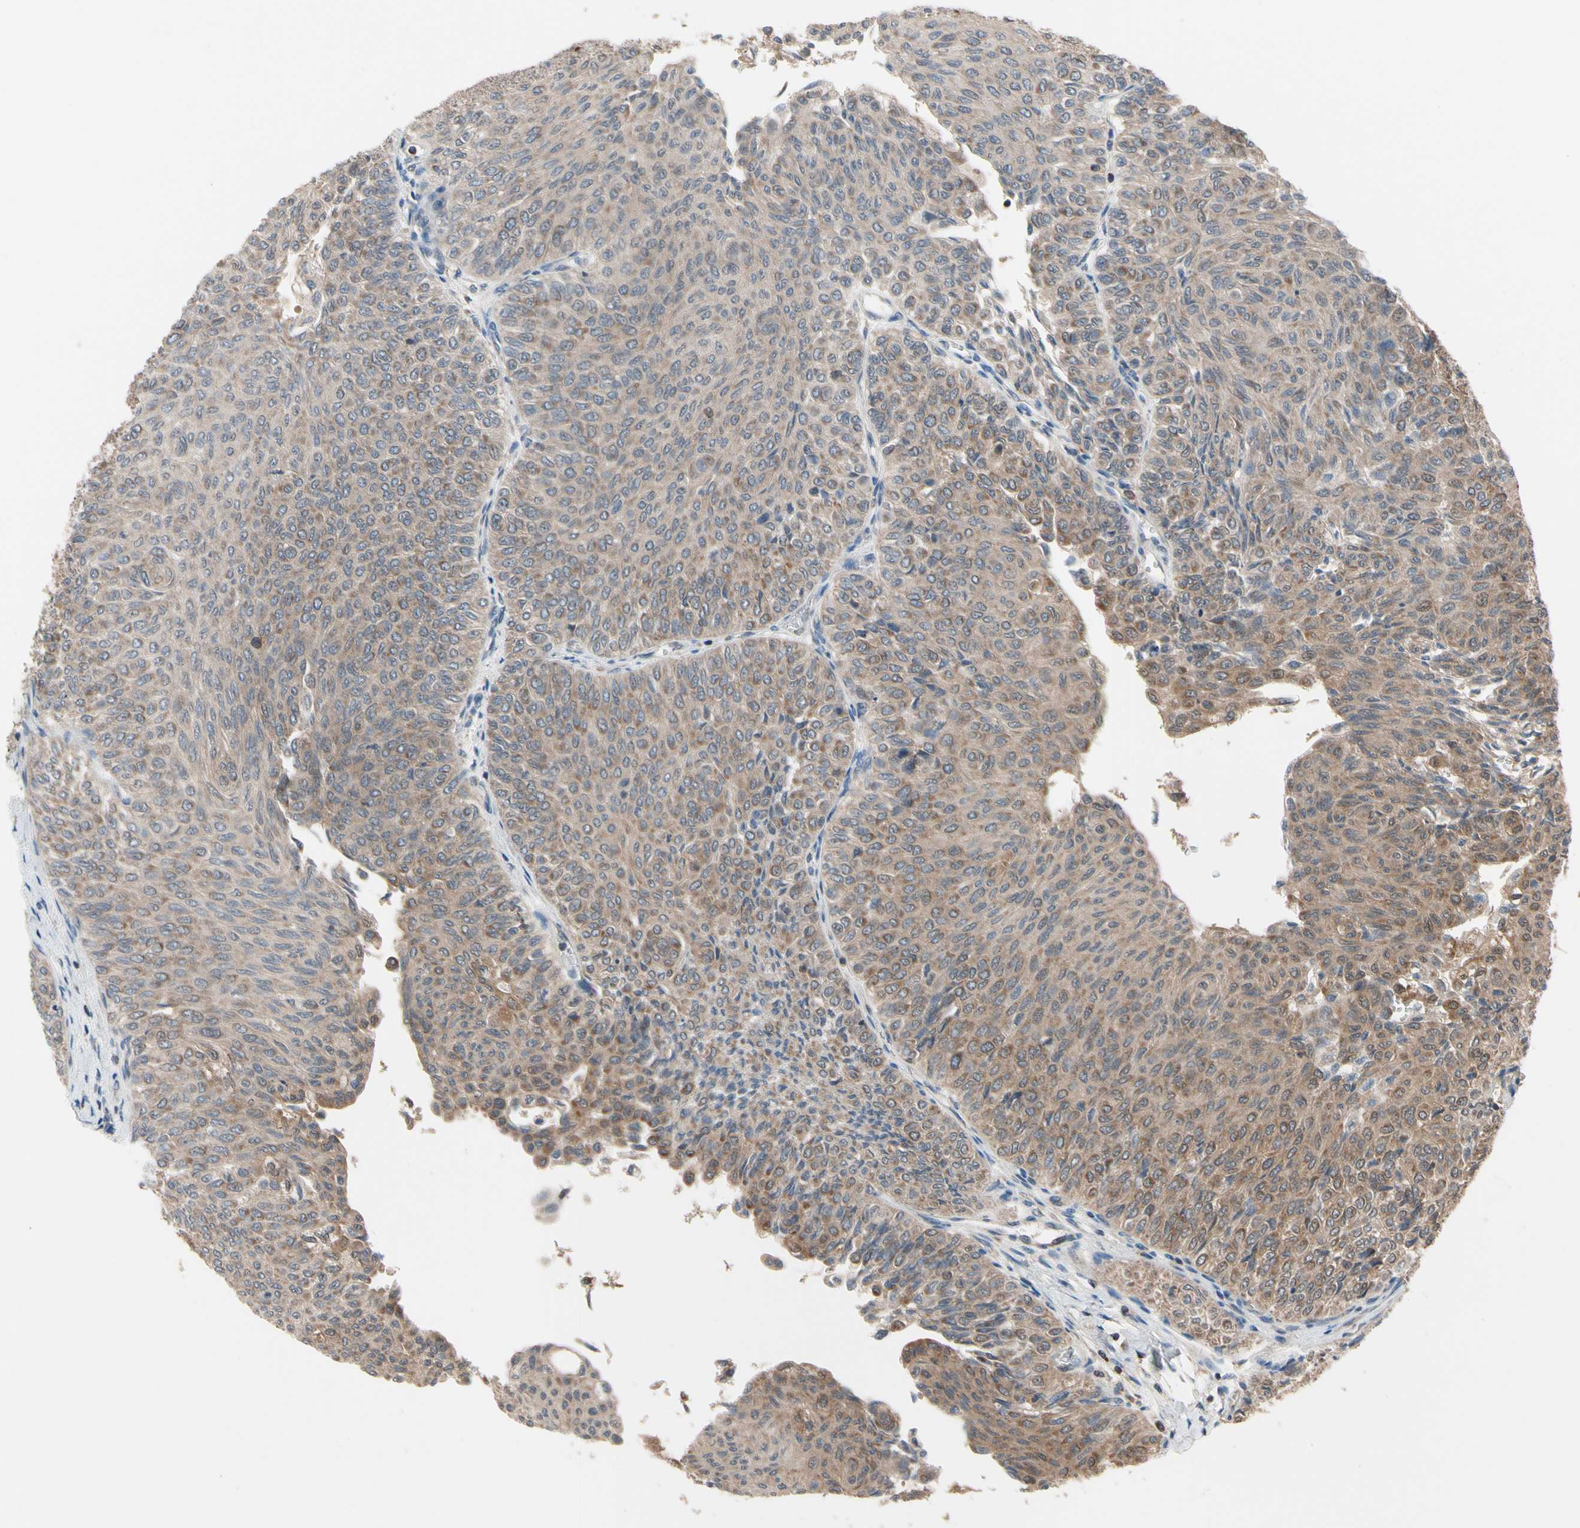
{"staining": {"intensity": "weak", "quantity": ">75%", "location": "cytoplasmic/membranous"}, "tissue": "urothelial cancer", "cell_type": "Tumor cells", "image_type": "cancer", "snomed": [{"axis": "morphology", "description": "Urothelial carcinoma, Low grade"}, {"axis": "topography", "description": "Urinary bladder"}], "caption": "Approximately >75% of tumor cells in low-grade urothelial carcinoma reveal weak cytoplasmic/membranous protein expression as visualized by brown immunohistochemical staining.", "gene": "MTHFS", "patient": {"sex": "male", "age": 78}}